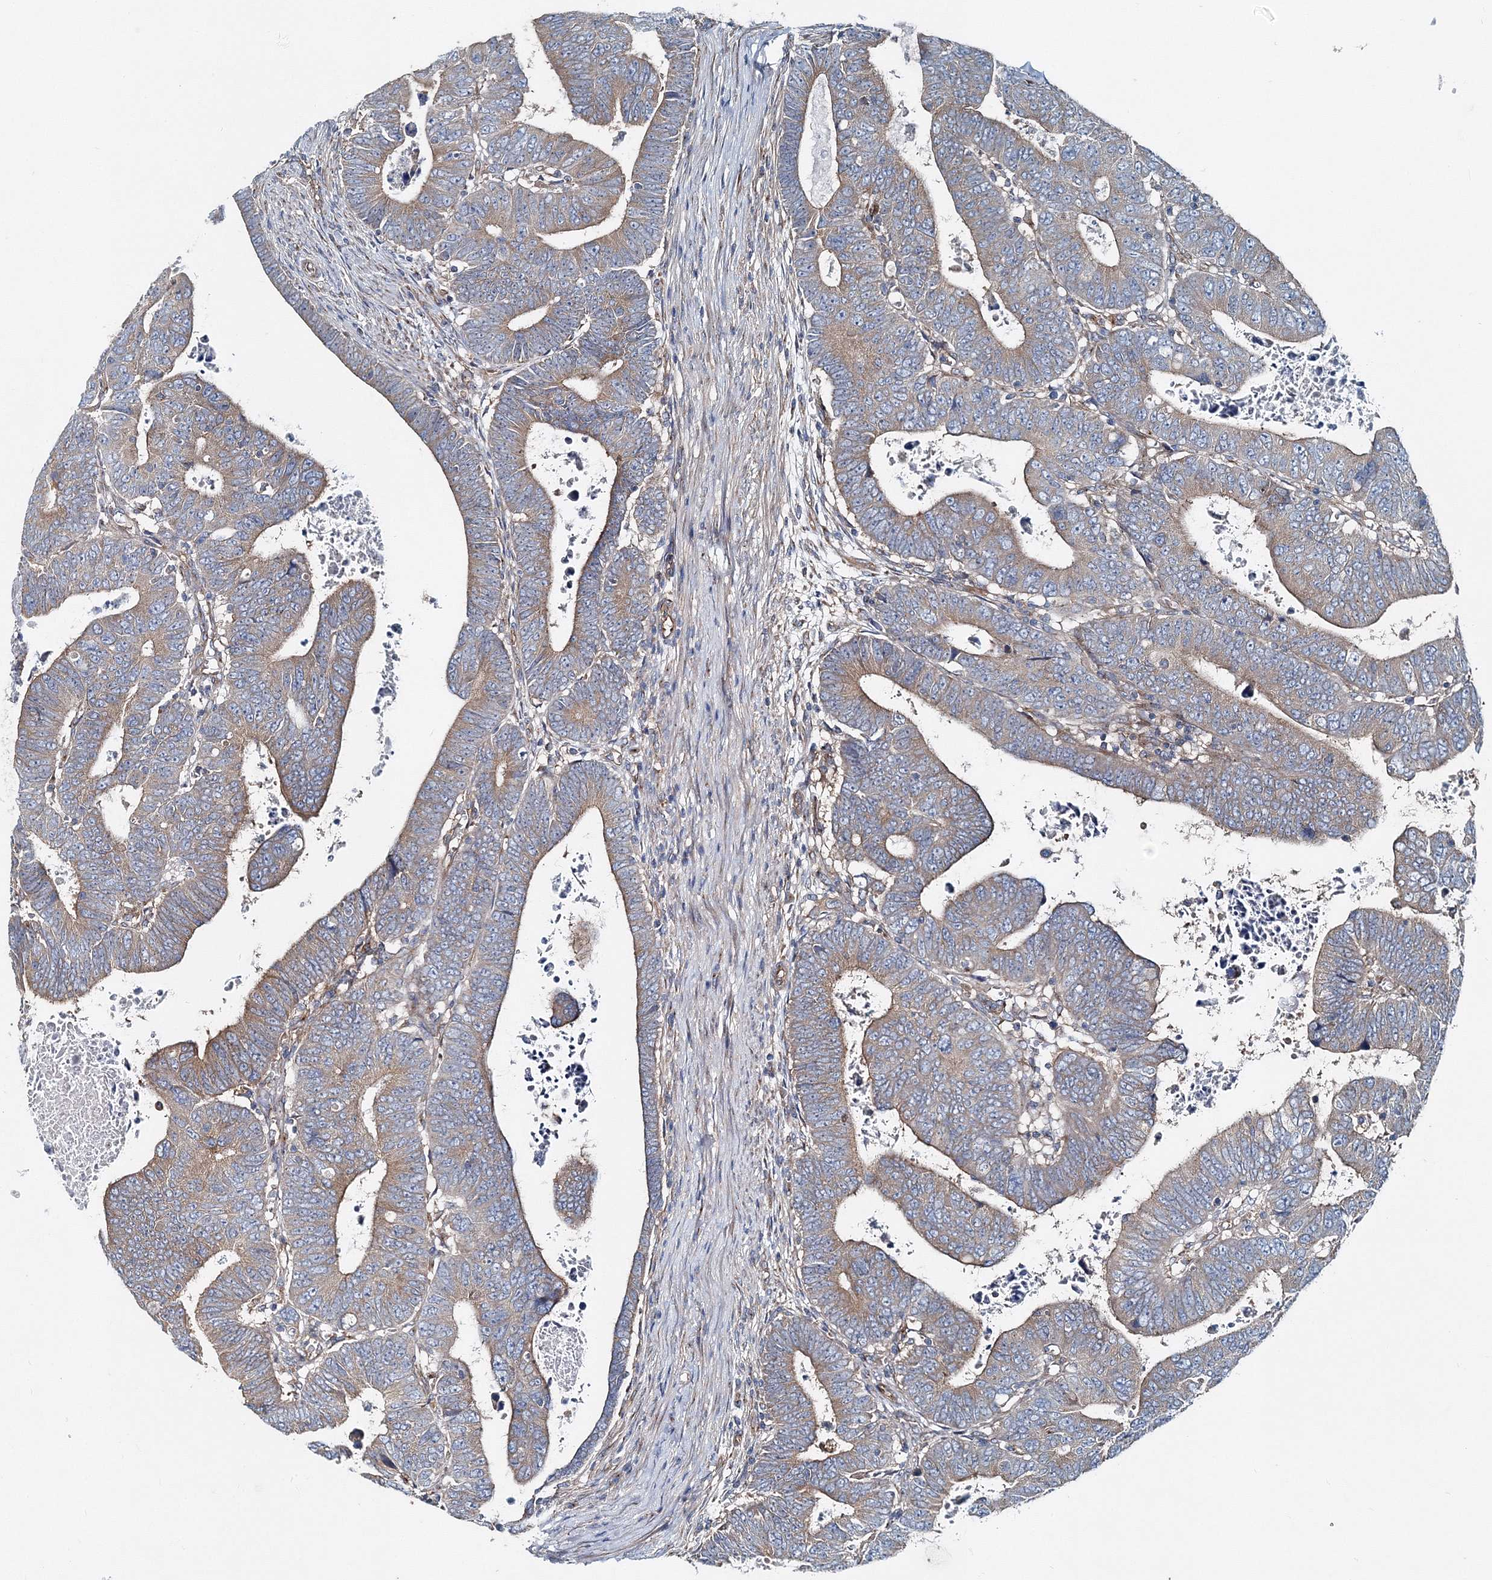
{"staining": {"intensity": "moderate", "quantity": ">75%", "location": "cytoplasmic/membranous"}, "tissue": "colorectal cancer", "cell_type": "Tumor cells", "image_type": "cancer", "snomed": [{"axis": "morphology", "description": "Normal tissue, NOS"}, {"axis": "morphology", "description": "Adenocarcinoma, NOS"}, {"axis": "topography", "description": "Rectum"}], "caption": "Human colorectal adenocarcinoma stained for a protein (brown) shows moderate cytoplasmic/membranous positive positivity in about >75% of tumor cells.", "gene": "MPHOSPH9", "patient": {"sex": "female", "age": 65}}